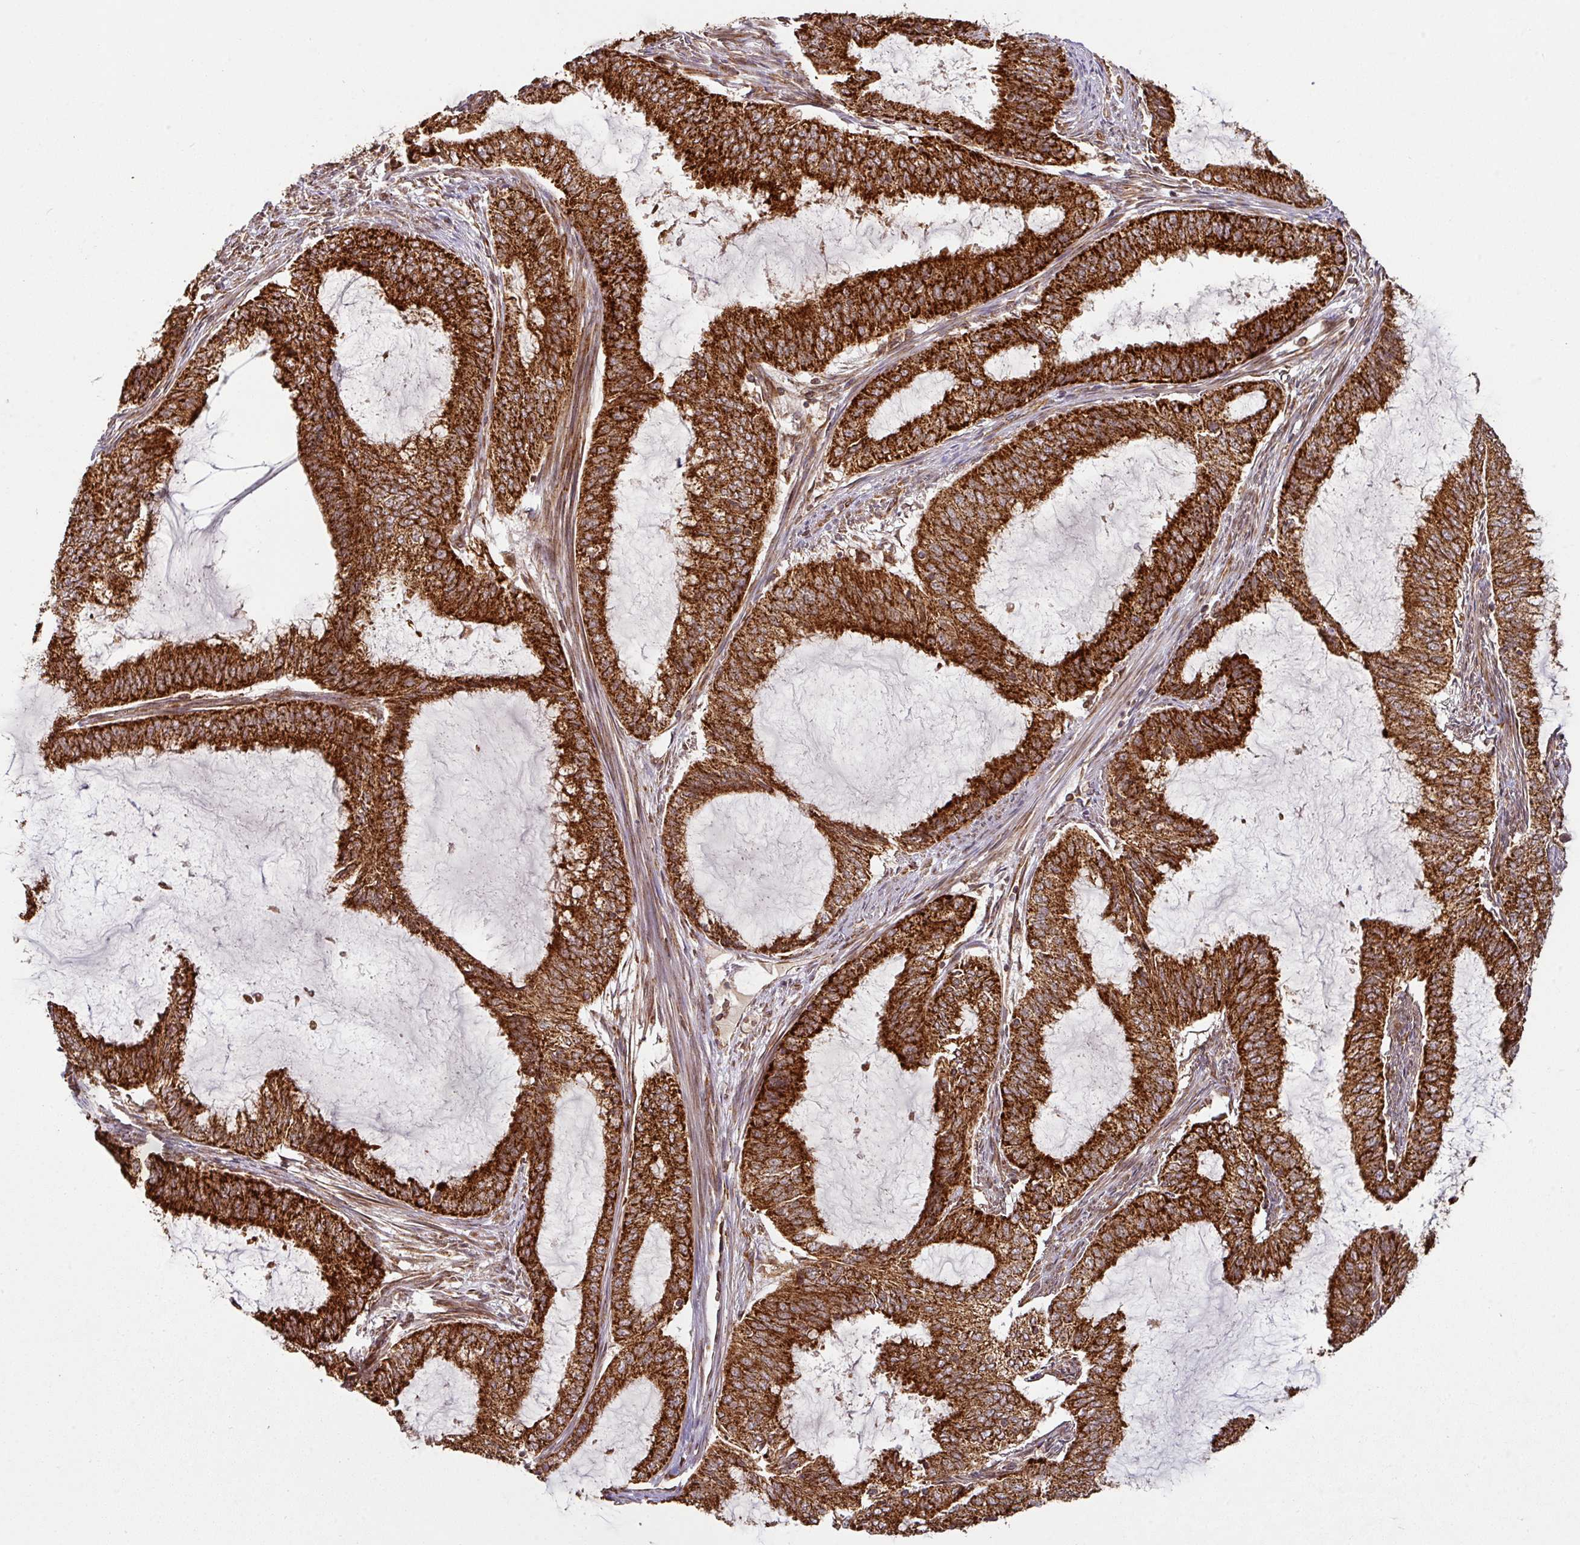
{"staining": {"intensity": "strong", "quantity": ">75%", "location": "cytoplasmic/membranous"}, "tissue": "endometrial cancer", "cell_type": "Tumor cells", "image_type": "cancer", "snomed": [{"axis": "morphology", "description": "Adenocarcinoma, NOS"}, {"axis": "topography", "description": "Endometrium"}], "caption": "Immunohistochemistry of endometrial cancer shows high levels of strong cytoplasmic/membranous staining in about >75% of tumor cells.", "gene": "TRAP1", "patient": {"sex": "female", "age": 51}}